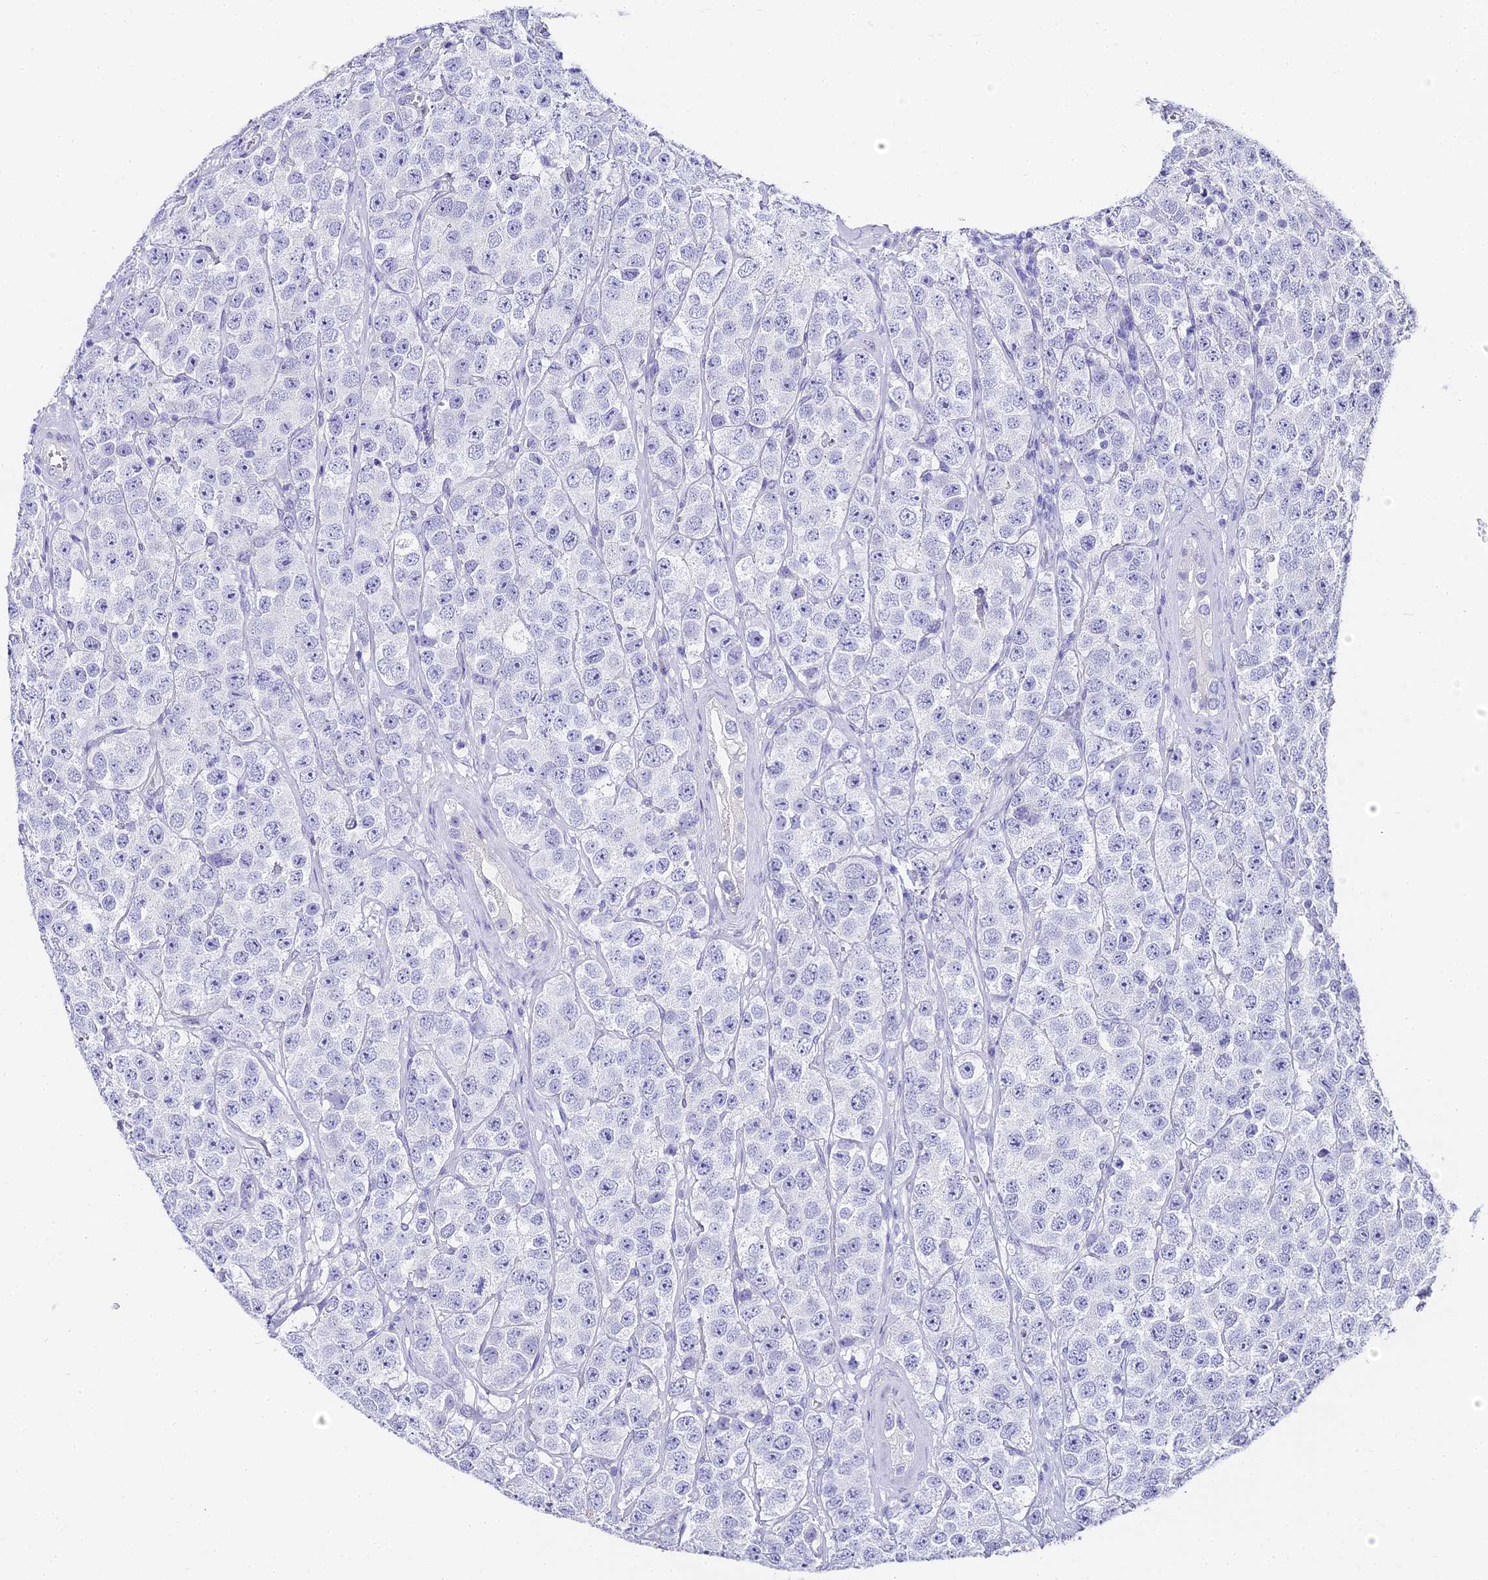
{"staining": {"intensity": "negative", "quantity": "none", "location": "none"}, "tissue": "testis cancer", "cell_type": "Tumor cells", "image_type": "cancer", "snomed": [{"axis": "morphology", "description": "Seminoma, NOS"}, {"axis": "topography", "description": "Testis"}], "caption": "A micrograph of human testis cancer is negative for staining in tumor cells.", "gene": "ABHD14A-ACY1", "patient": {"sex": "male", "age": 28}}